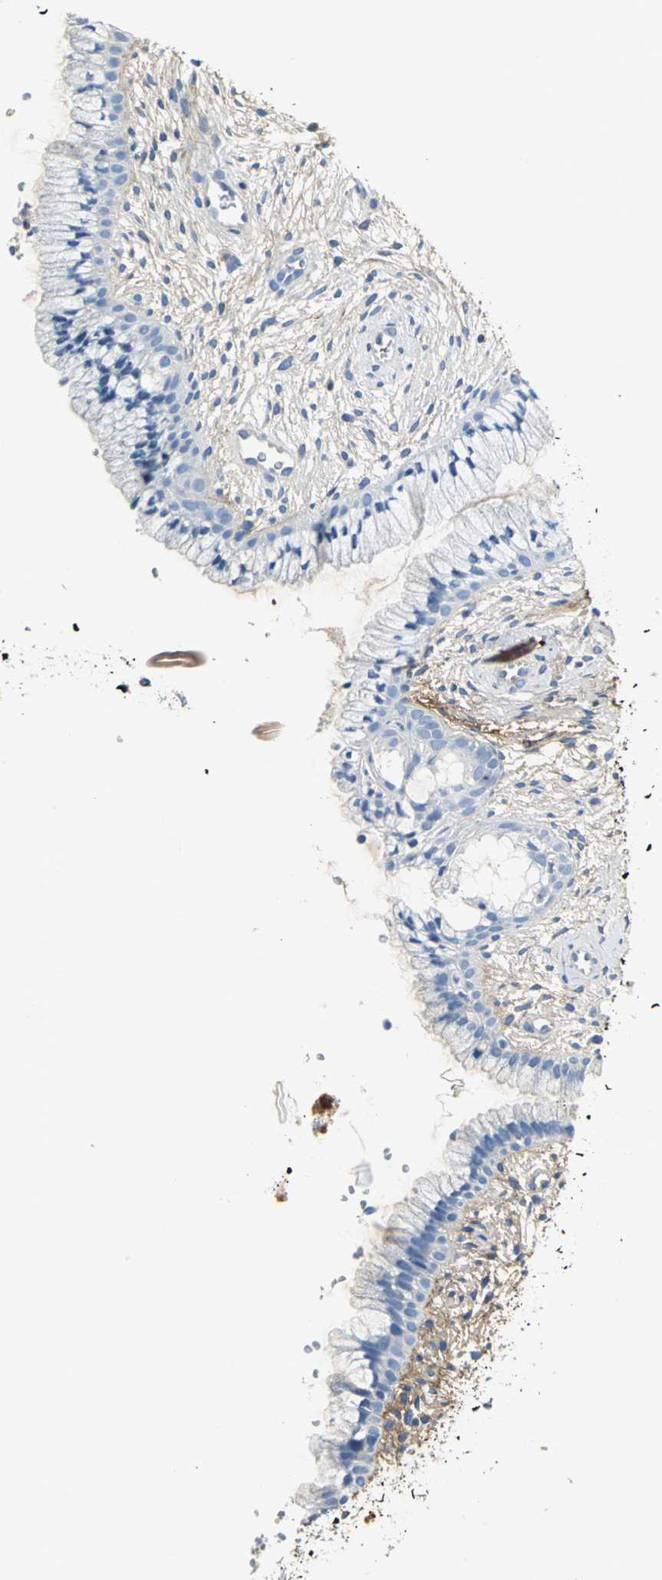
{"staining": {"intensity": "negative", "quantity": "none", "location": "none"}, "tissue": "cervix", "cell_type": "Glandular cells", "image_type": "normal", "snomed": [{"axis": "morphology", "description": "Normal tissue, NOS"}, {"axis": "topography", "description": "Cervix"}], "caption": "Immunohistochemistry (IHC) of benign cervix demonstrates no expression in glandular cells.", "gene": "EFNB3", "patient": {"sex": "female", "age": 39}}